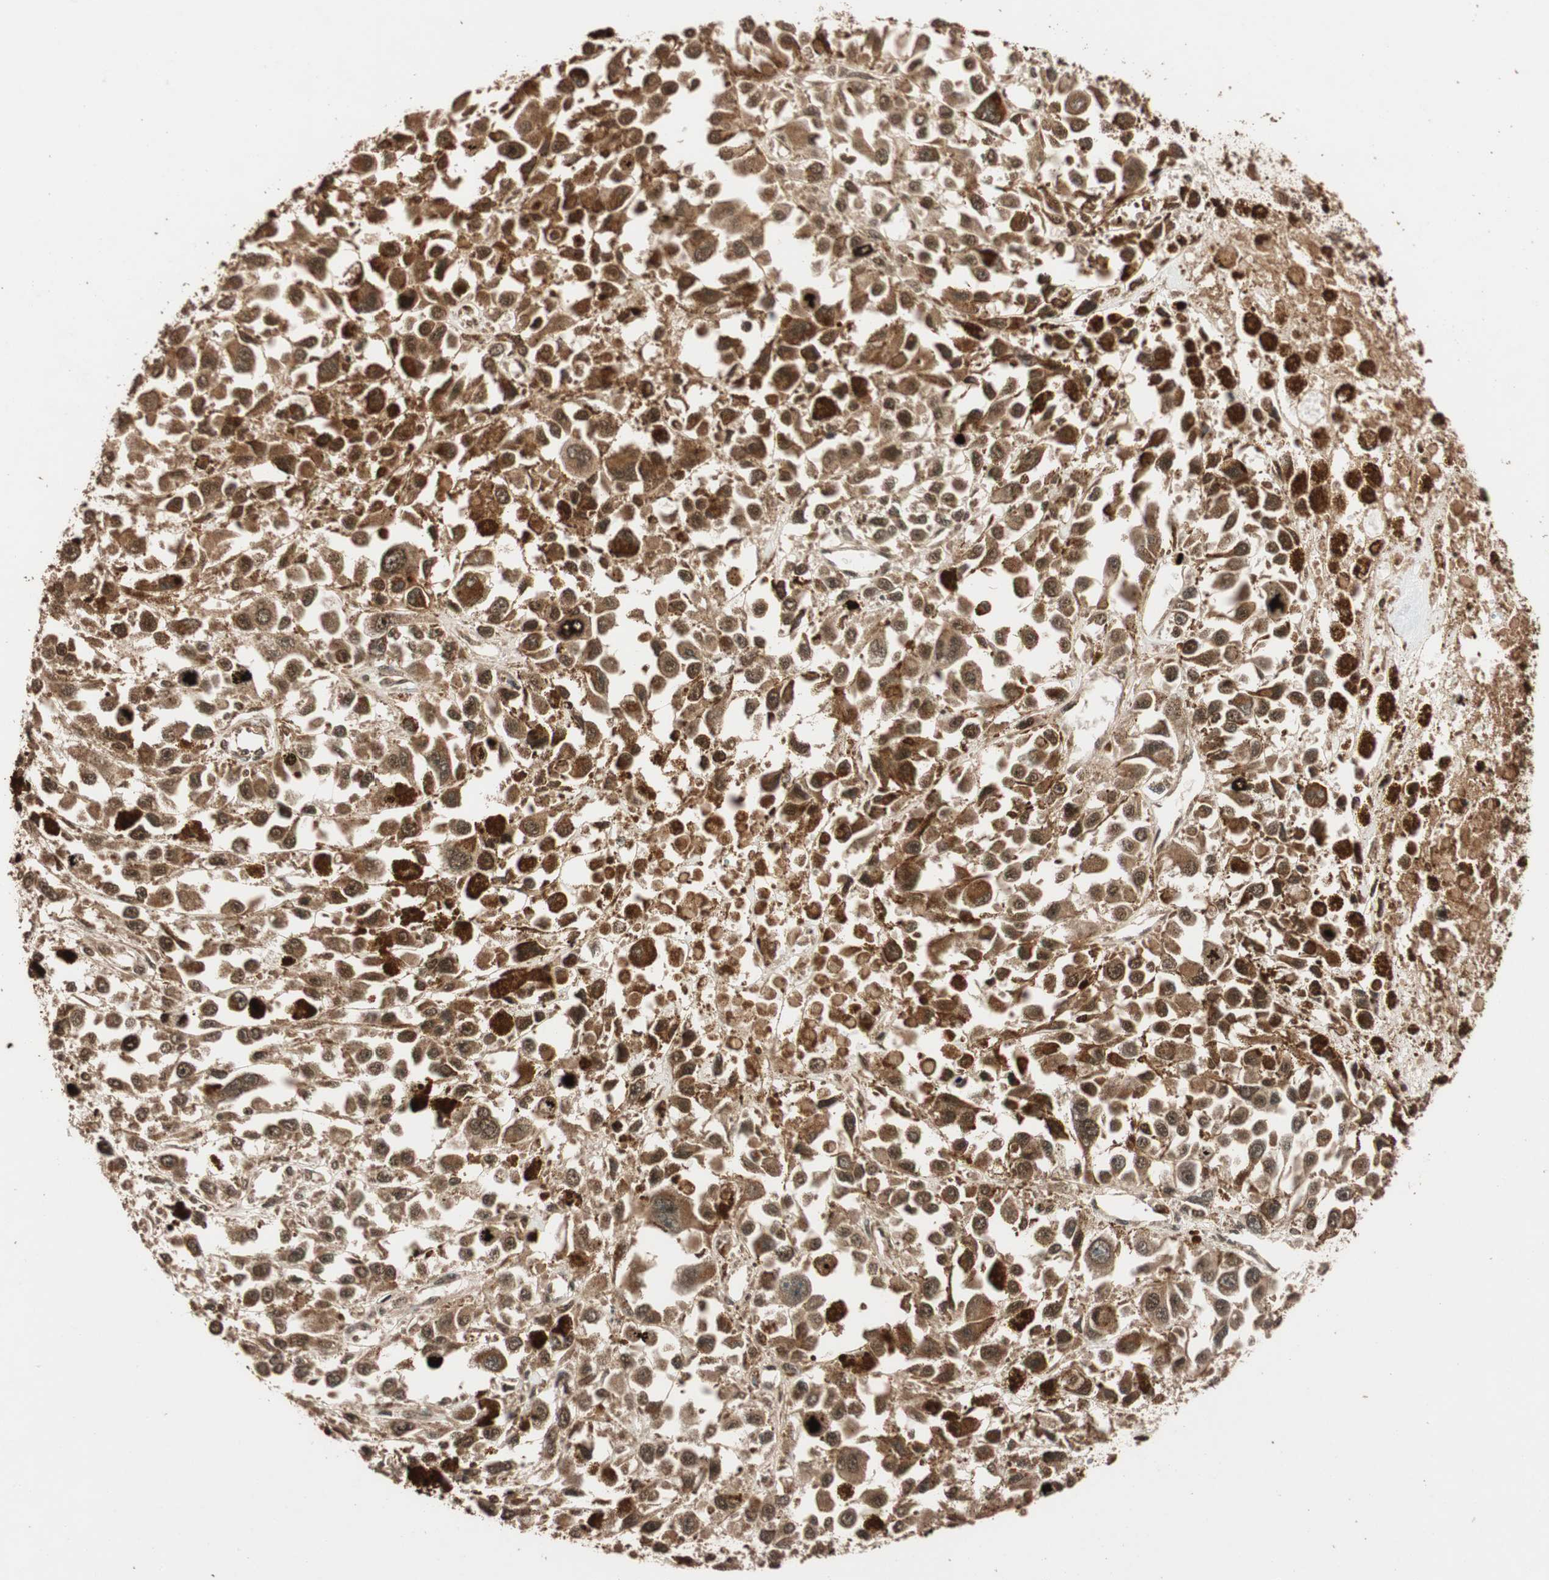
{"staining": {"intensity": "moderate", "quantity": ">75%", "location": "cytoplasmic/membranous,nuclear"}, "tissue": "melanoma", "cell_type": "Tumor cells", "image_type": "cancer", "snomed": [{"axis": "morphology", "description": "Malignant melanoma, Metastatic site"}, {"axis": "topography", "description": "Lymph node"}], "caption": "A brown stain highlights moderate cytoplasmic/membranous and nuclear staining of a protein in melanoma tumor cells. (IHC, brightfield microscopy, high magnification).", "gene": "ALKBH5", "patient": {"sex": "male", "age": 59}}